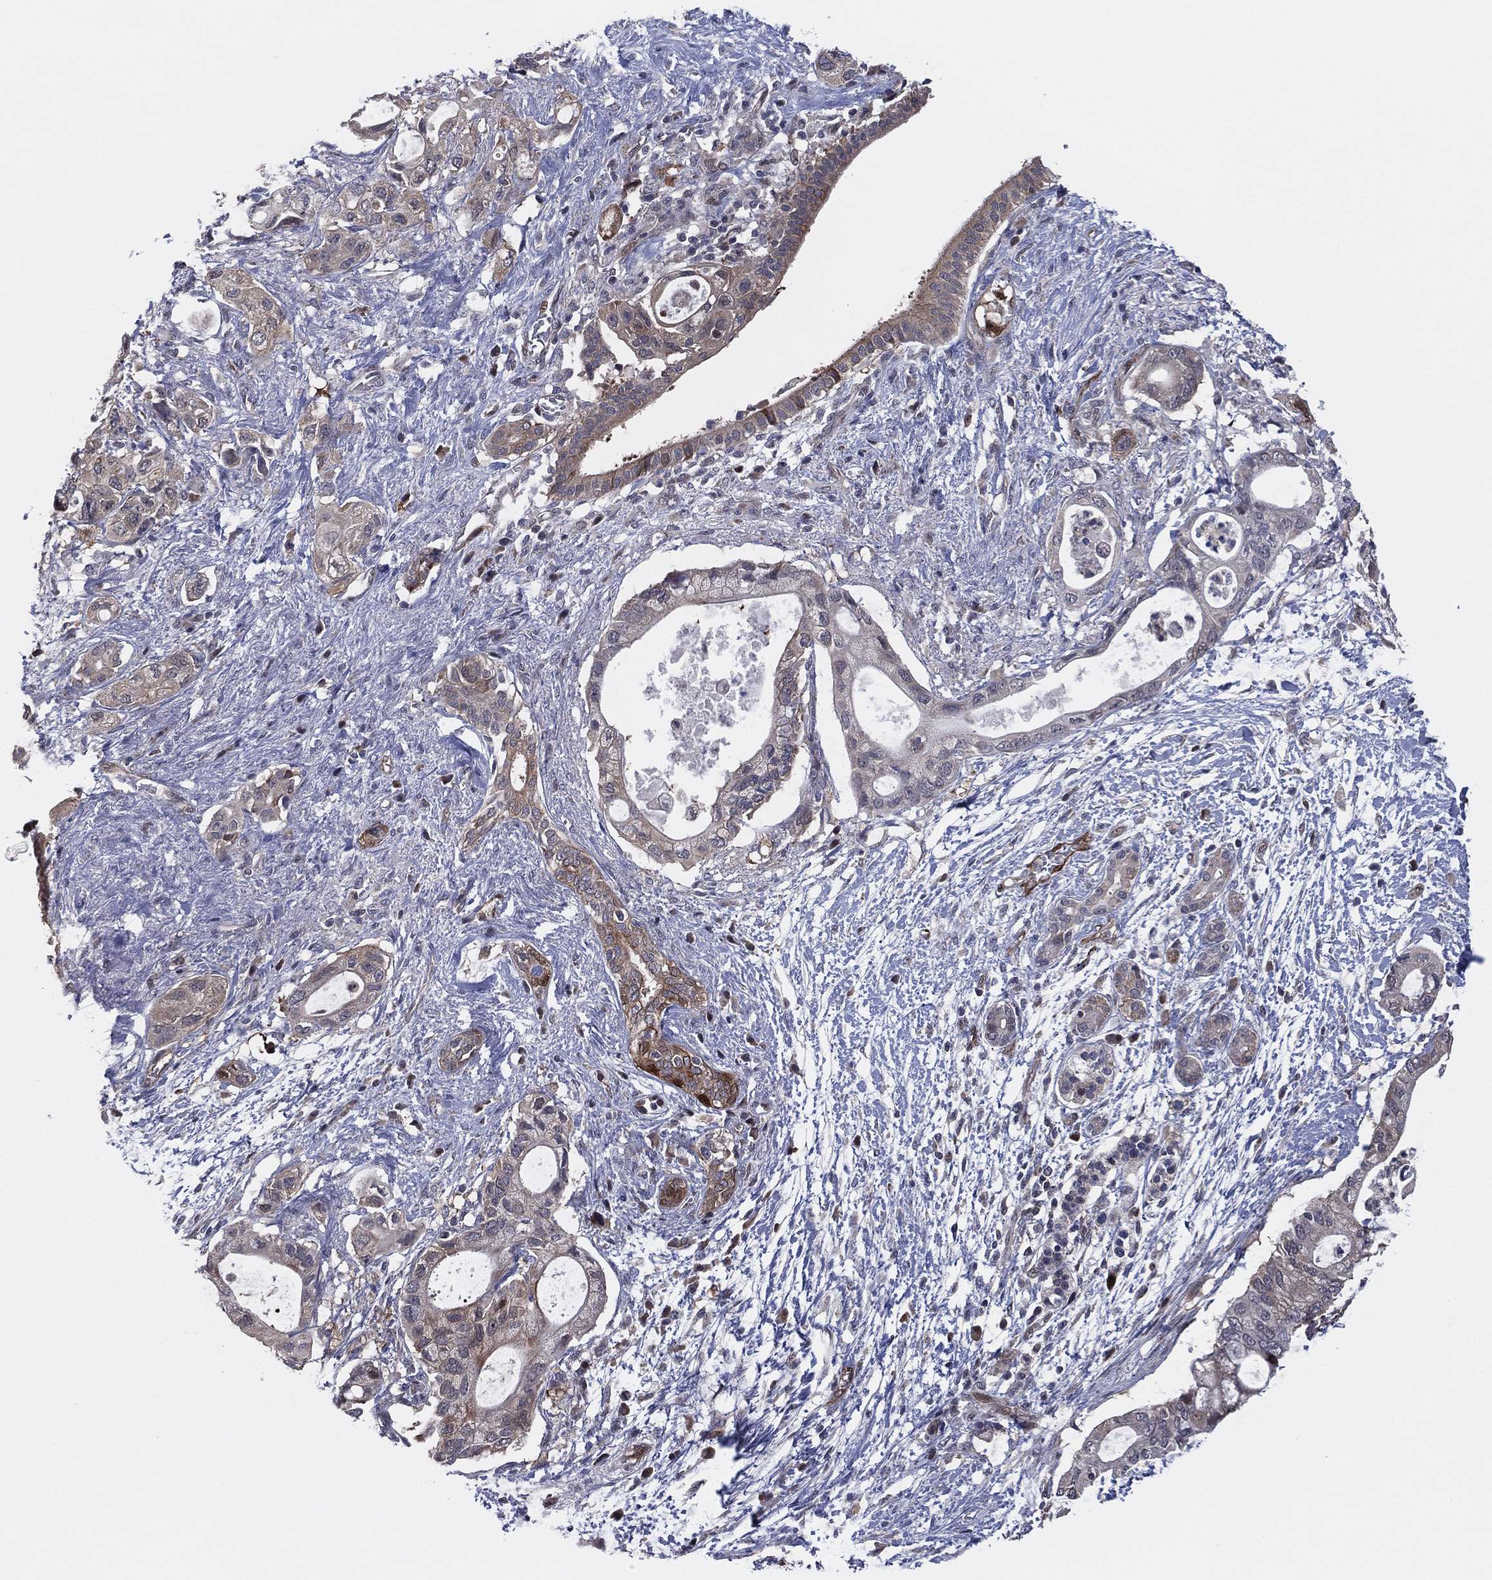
{"staining": {"intensity": "moderate", "quantity": "<25%", "location": "cytoplasmic/membranous"}, "tissue": "pancreatic cancer", "cell_type": "Tumor cells", "image_type": "cancer", "snomed": [{"axis": "morphology", "description": "Adenocarcinoma, NOS"}, {"axis": "topography", "description": "Pancreas"}], "caption": "A low amount of moderate cytoplasmic/membranous expression is appreciated in approximately <25% of tumor cells in pancreatic cancer tissue.", "gene": "SNCG", "patient": {"sex": "female", "age": 72}}